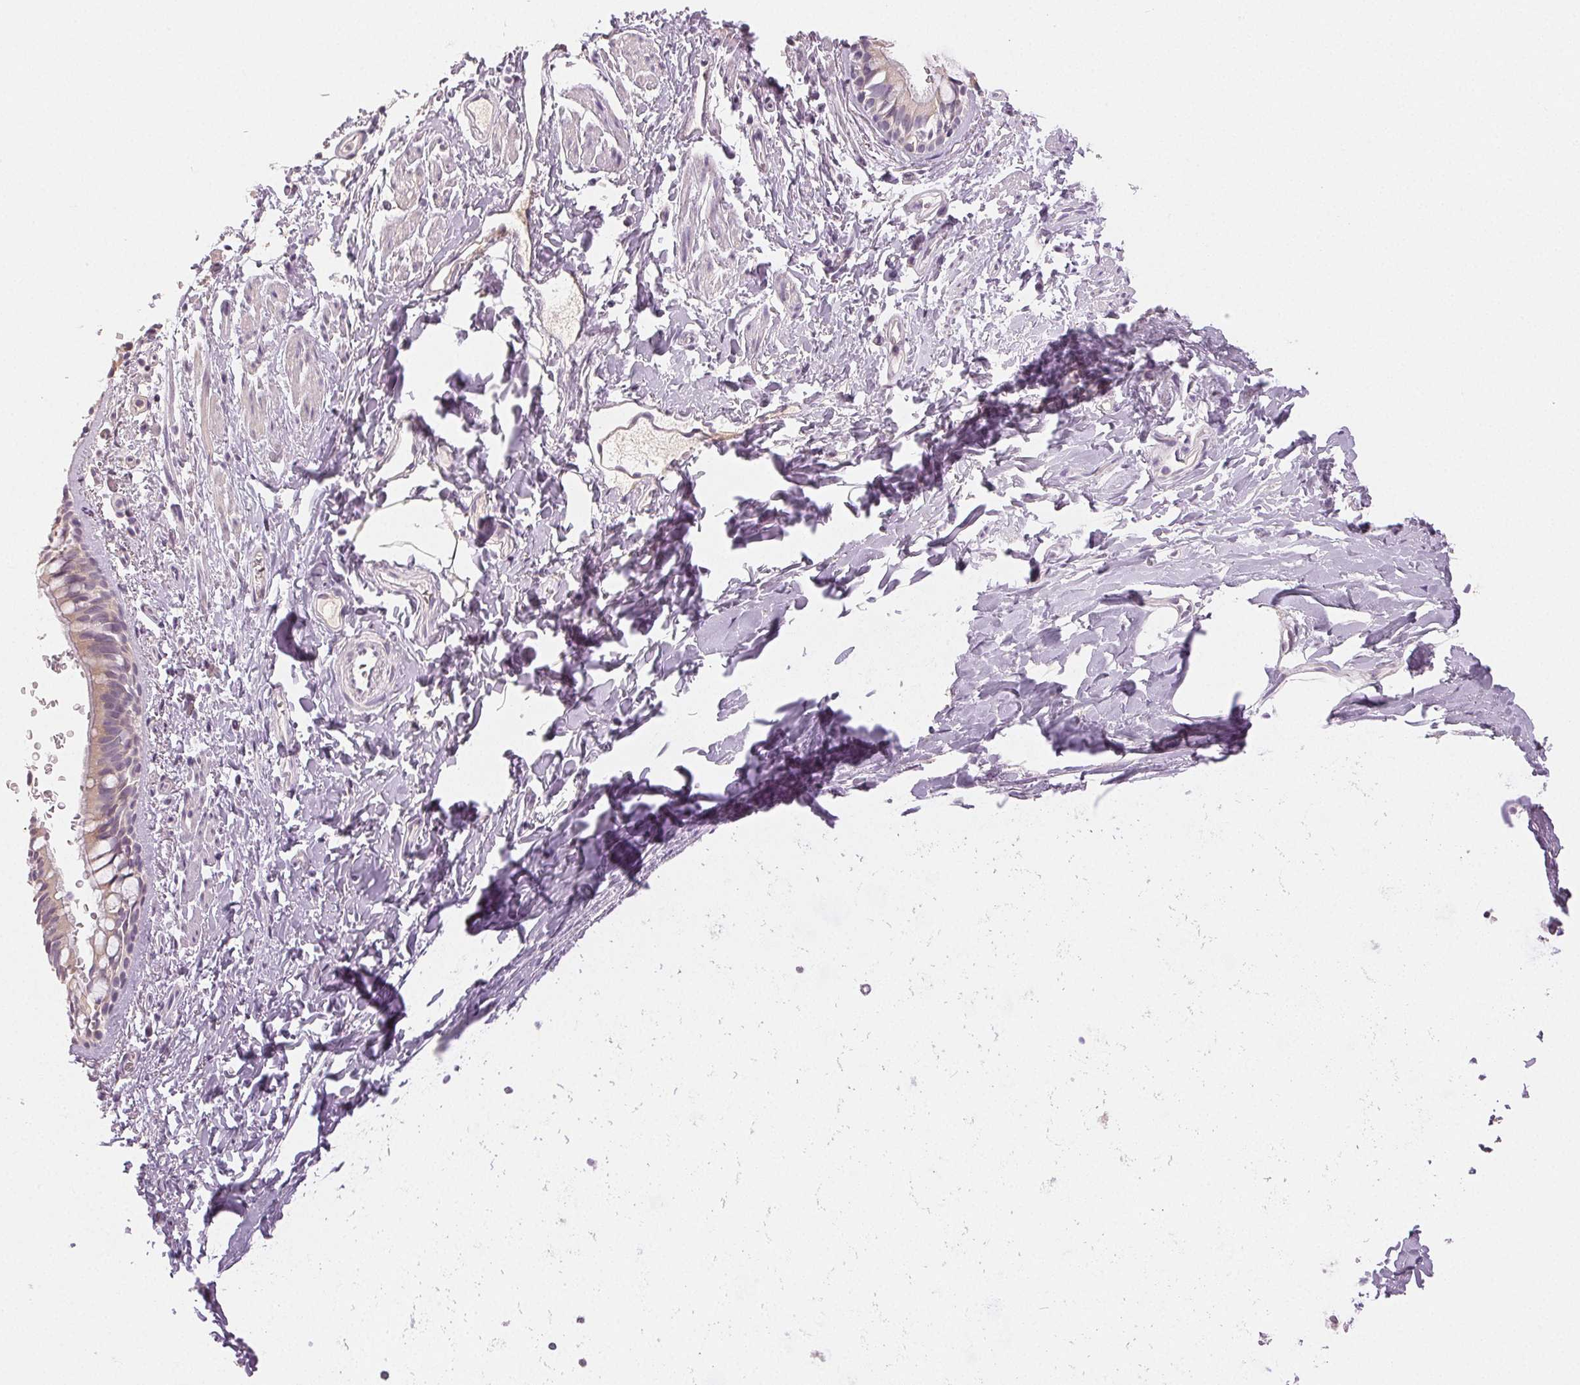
{"staining": {"intensity": "weak", "quantity": "25%-75%", "location": "cytoplasmic/membranous"}, "tissue": "bronchus", "cell_type": "Respiratory epithelial cells", "image_type": "normal", "snomed": [{"axis": "morphology", "description": "Normal tissue, NOS"}, {"axis": "topography", "description": "Lymph node"}, {"axis": "topography", "description": "Cartilage tissue"}, {"axis": "topography", "description": "Bronchus"}], "caption": "Protein expression analysis of benign bronchus exhibits weak cytoplasmic/membranous expression in approximately 25%-75% of respiratory epithelial cells. Nuclei are stained in blue.", "gene": "MAP1LC3A", "patient": {"sex": "female", "age": 70}}